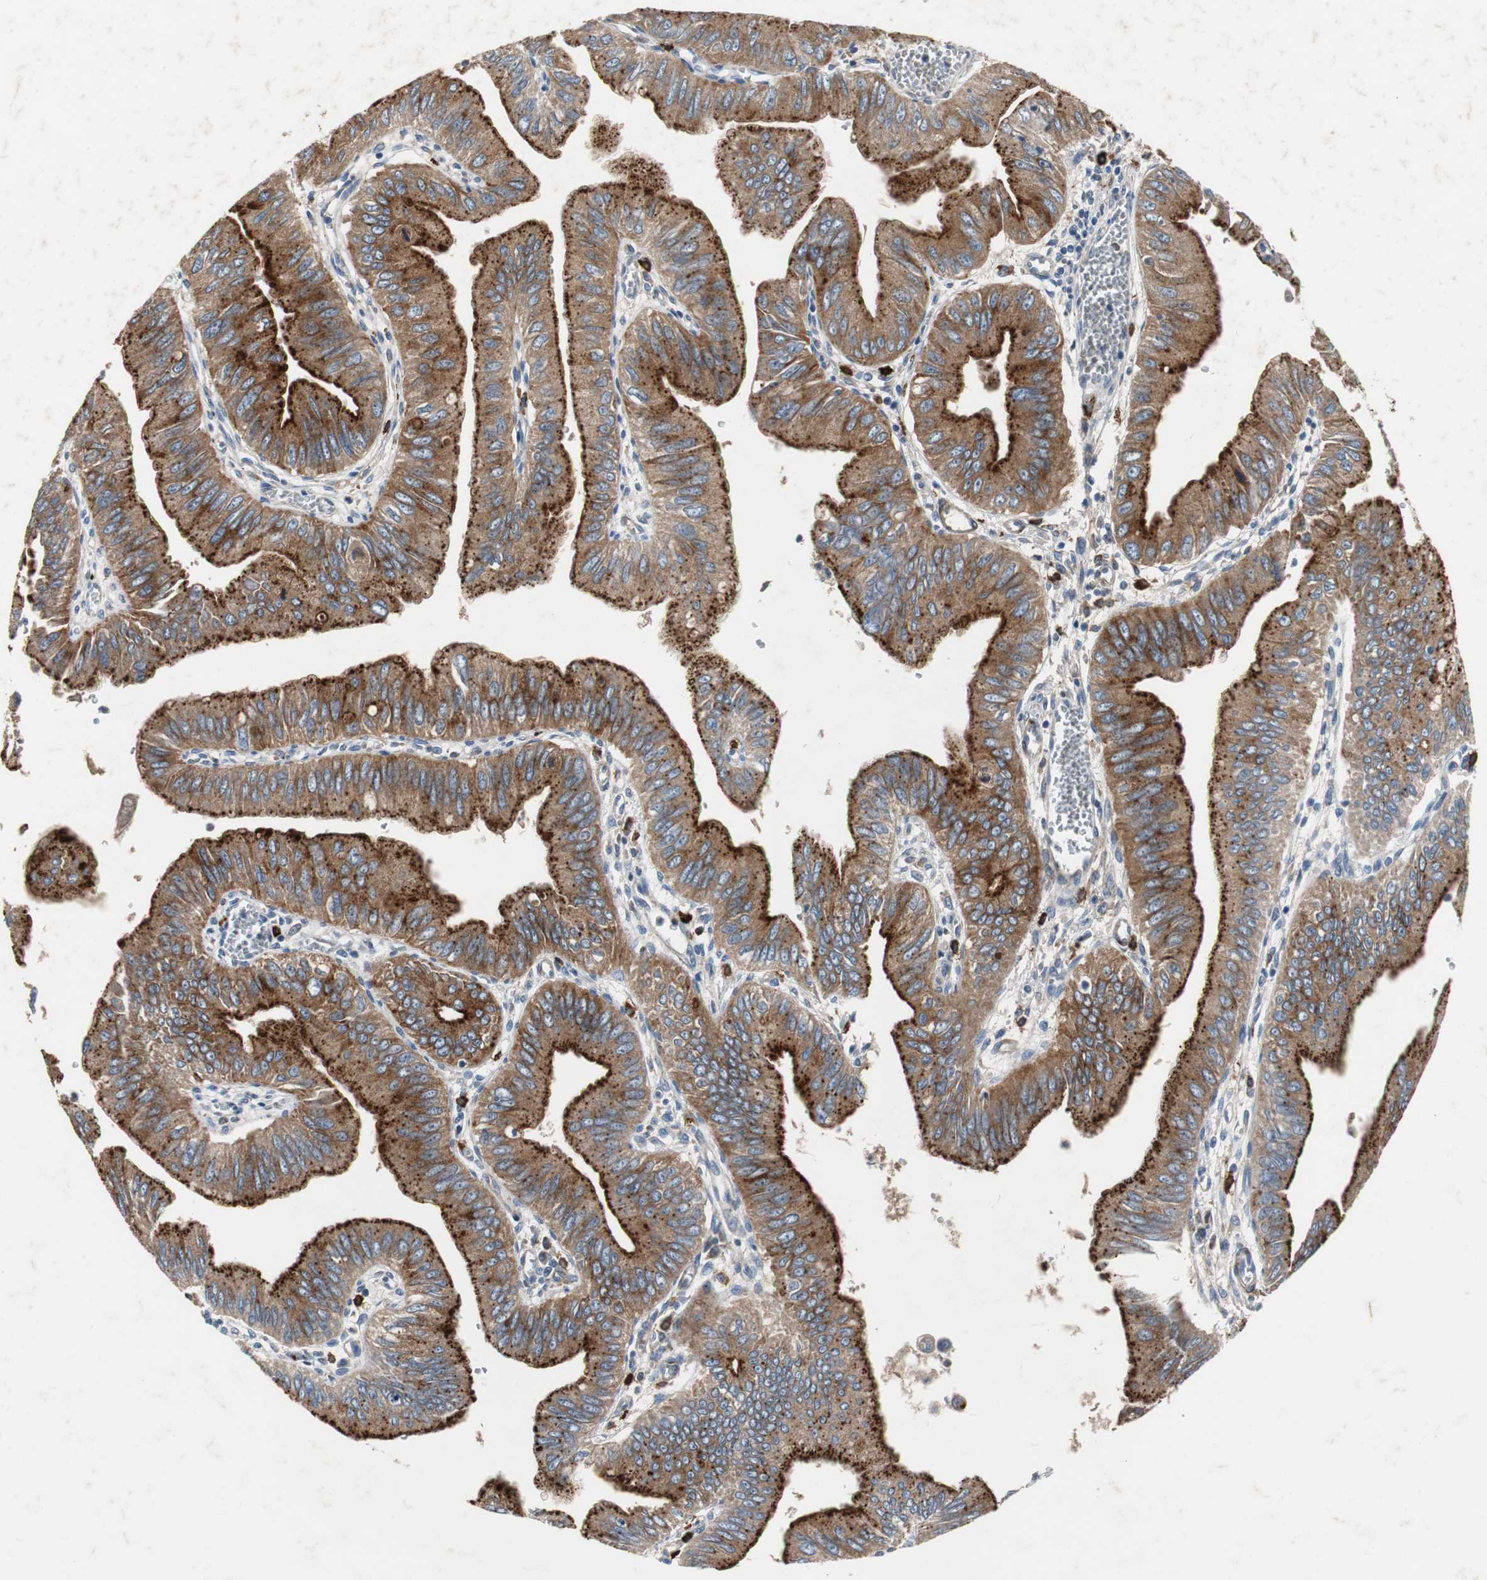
{"staining": {"intensity": "moderate", "quantity": ">75%", "location": "cytoplasmic/membranous"}, "tissue": "pancreatic cancer", "cell_type": "Tumor cells", "image_type": "cancer", "snomed": [{"axis": "morphology", "description": "Normal tissue, NOS"}, {"axis": "topography", "description": "Lymph node"}], "caption": "Pancreatic cancer stained with DAB immunohistochemistry (IHC) exhibits medium levels of moderate cytoplasmic/membranous positivity in about >75% of tumor cells. The staining was performed using DAB to visualize the protein expression in brown, while the nuclei were stained in blue with hematoxylin (Magnification: 20x).", "gene": "SORT1", "patient": {"sex": "male", "age": 50}}